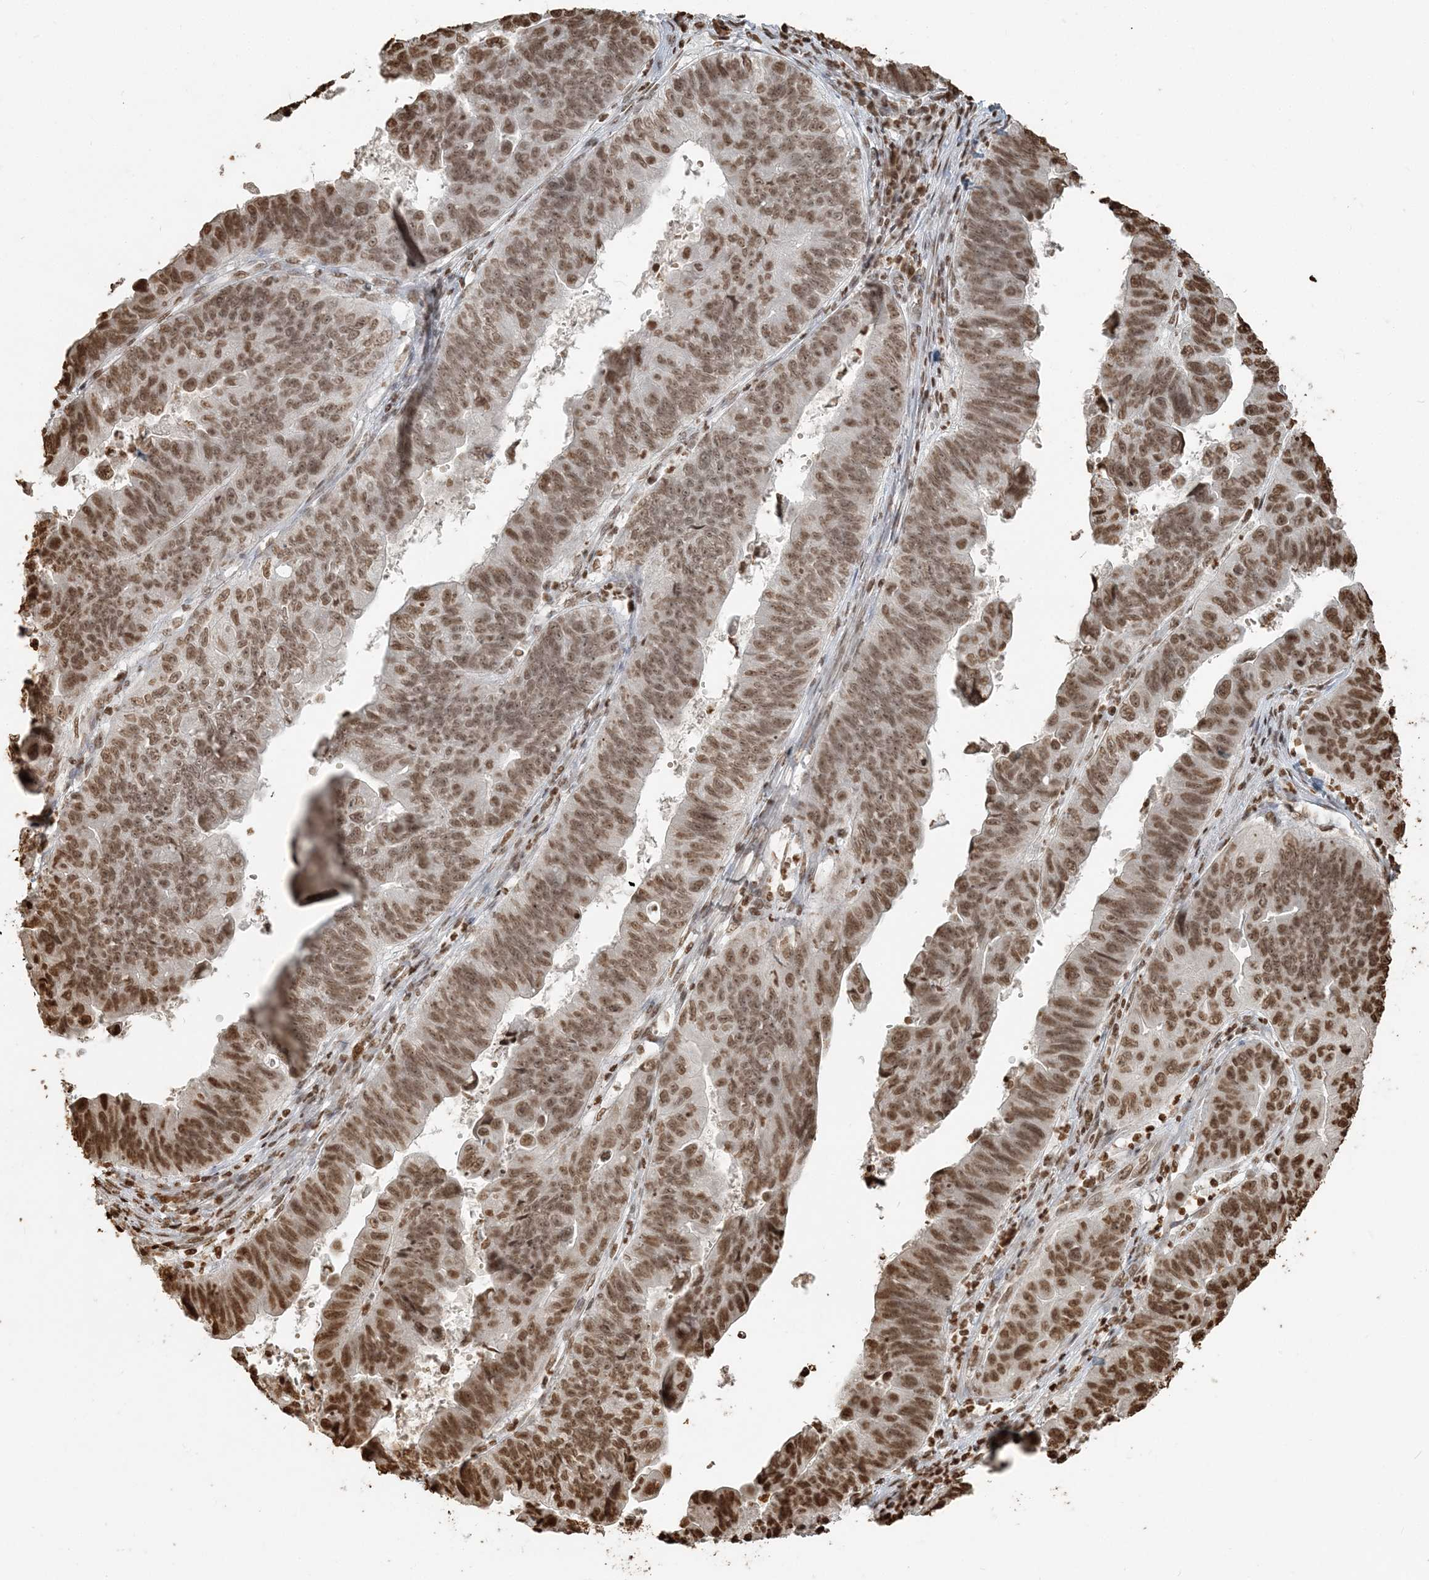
{"staining": {"intensity": "moderate", "quantity": ">75%", "location": "nuclear"}, "tissue": "stomach cancer", "cell_type": "Tumor cells", "image_type": "cancer", "snomed": [{"axis": "morphology", "description": "Adenocarcinoma, NOS"}, {"axis": "topography", "description": "Stomach"}], "caption": "The immunohistochemical stain highlights moderate nuclear expression in tumor cells of stomach cancer tissue.", "gene": "H3-3B", "patient": {"sex": "male", "age": 59}}